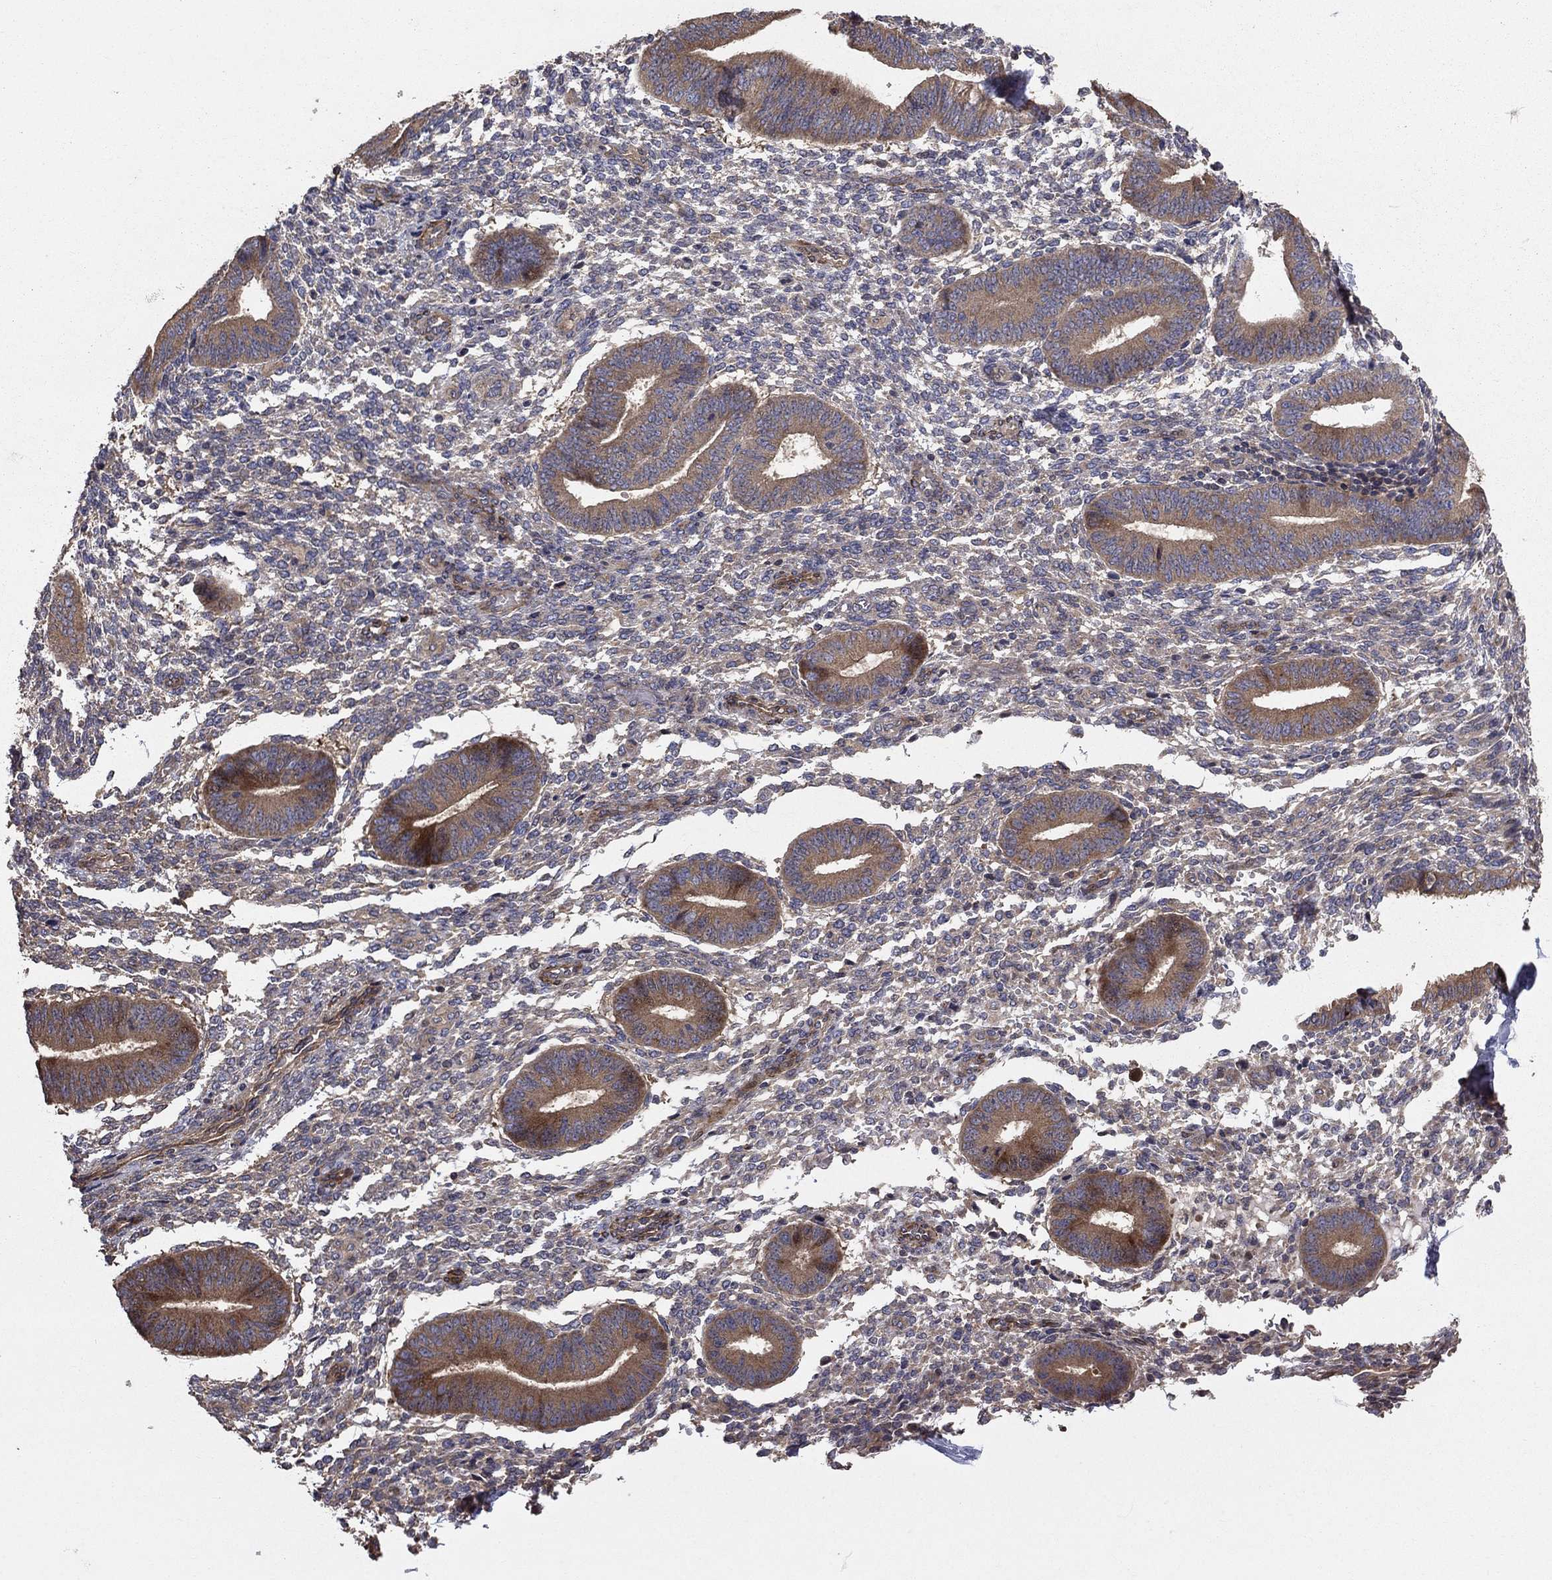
{"staining": {"intensity": "negative", "quantity": "none", "location": "none"}, "tissue": "endometrium", "cell_type": "Cells in endometrial stroma", "image_type": "normal", "snomed": [{"axis": "morphology", "description": "Normal tissue, NOS"}, {"axis": "topography", "description": "Endometrium"}], "caption": "Histopathology image shows no protein expression in cells in endometrial stroma of unremarkable endometrium.", "gene": "BABAM2", "patient": {"sex": "female", "age": 47}}